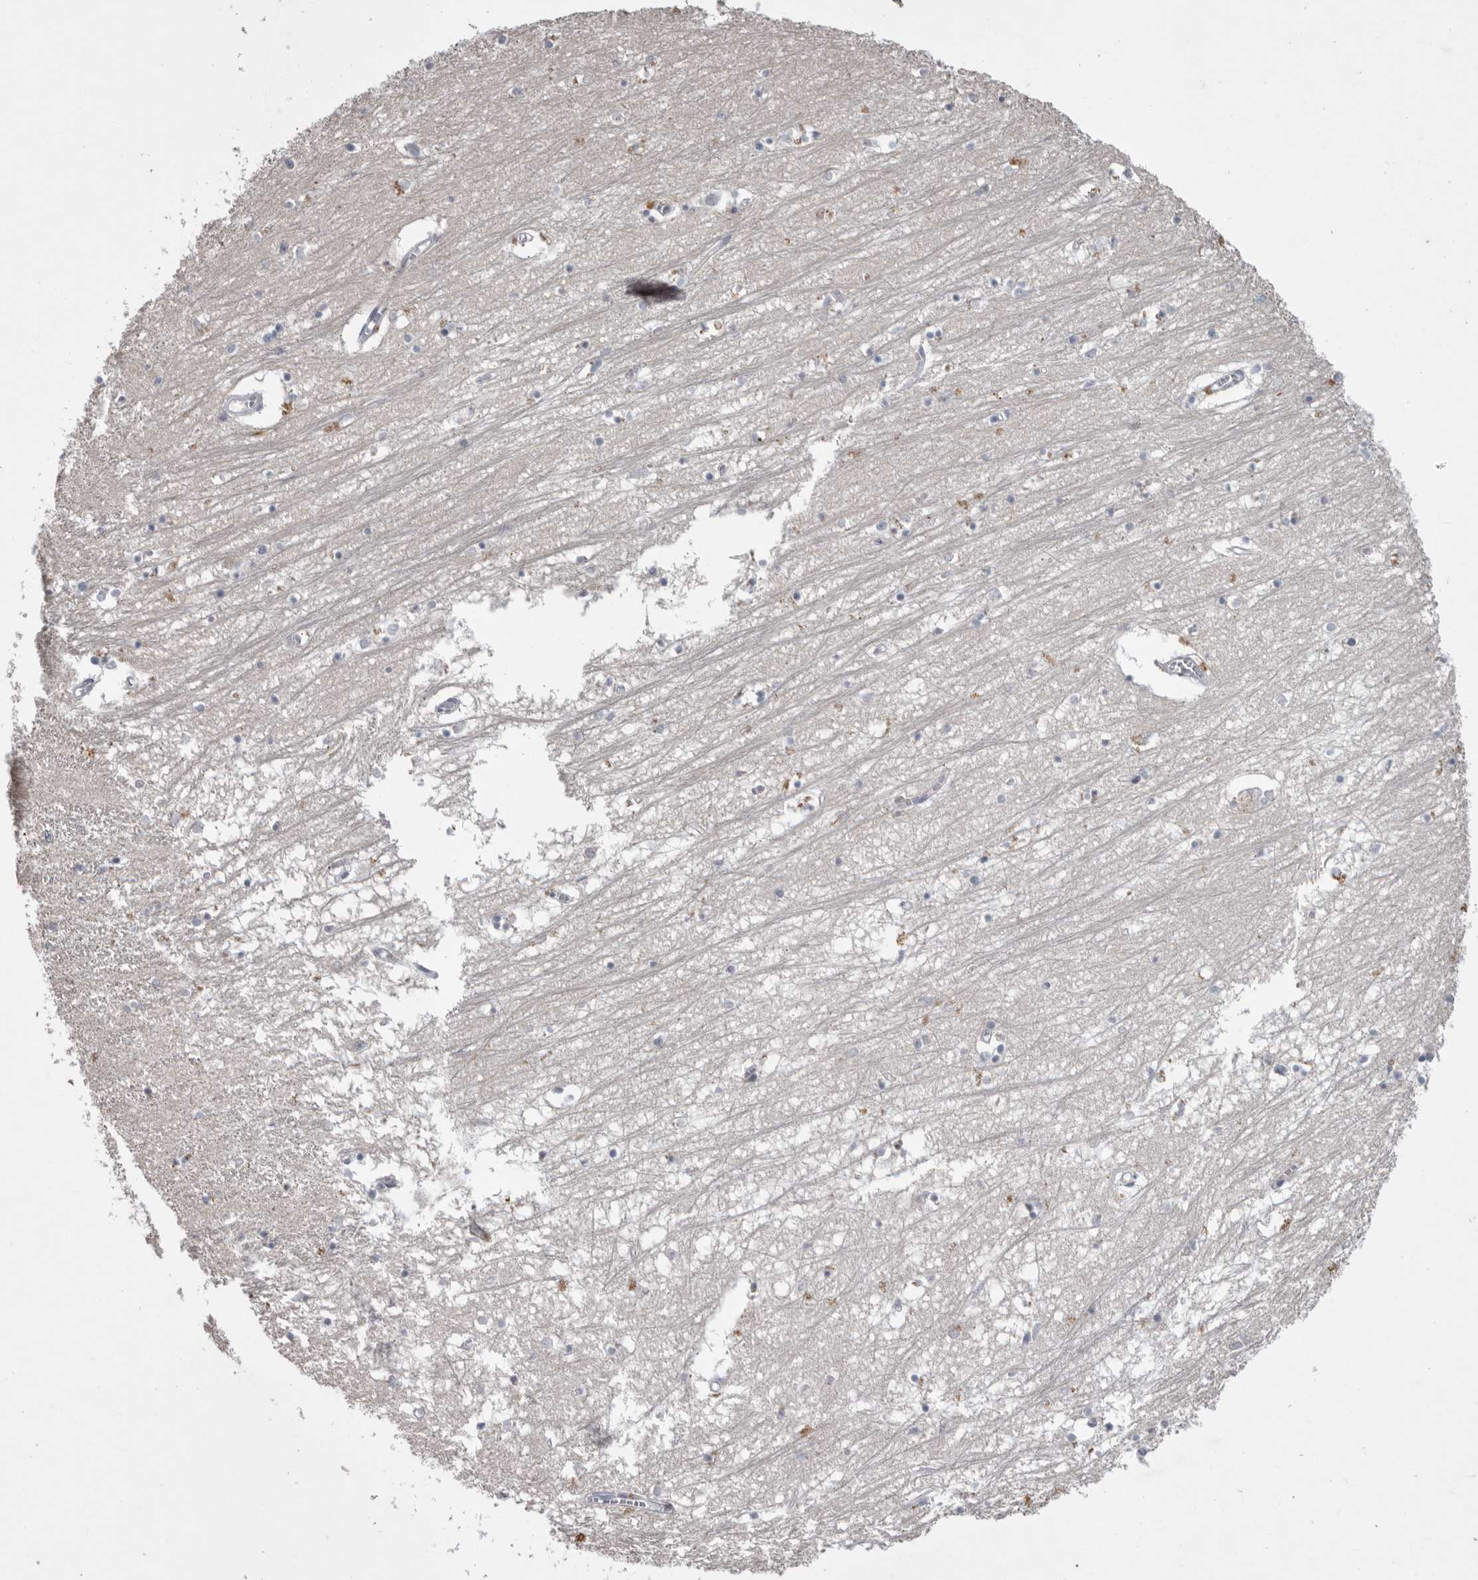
{"staining": {"intensity": "moderate", "quantity": "<25%", "location": "cytoplasmic/membranous"}, "tissue": "hippocampus", "cell_type": "Glial cells", "image_type": "normal", "snomed": [{"axis": "morphology", "description": "Normal tissue, NOS"}, {"axis": "topography", "description": "Hippocampus"}], "caption": "IHC micrograph of normal hippocampus stained for a protein (brown), which reveals low levels of moderate cytoplasmic/membranous staining in about <25% of glial cells.", "gene": "CRP", "patient": {"sex": "male", "age": 70}}